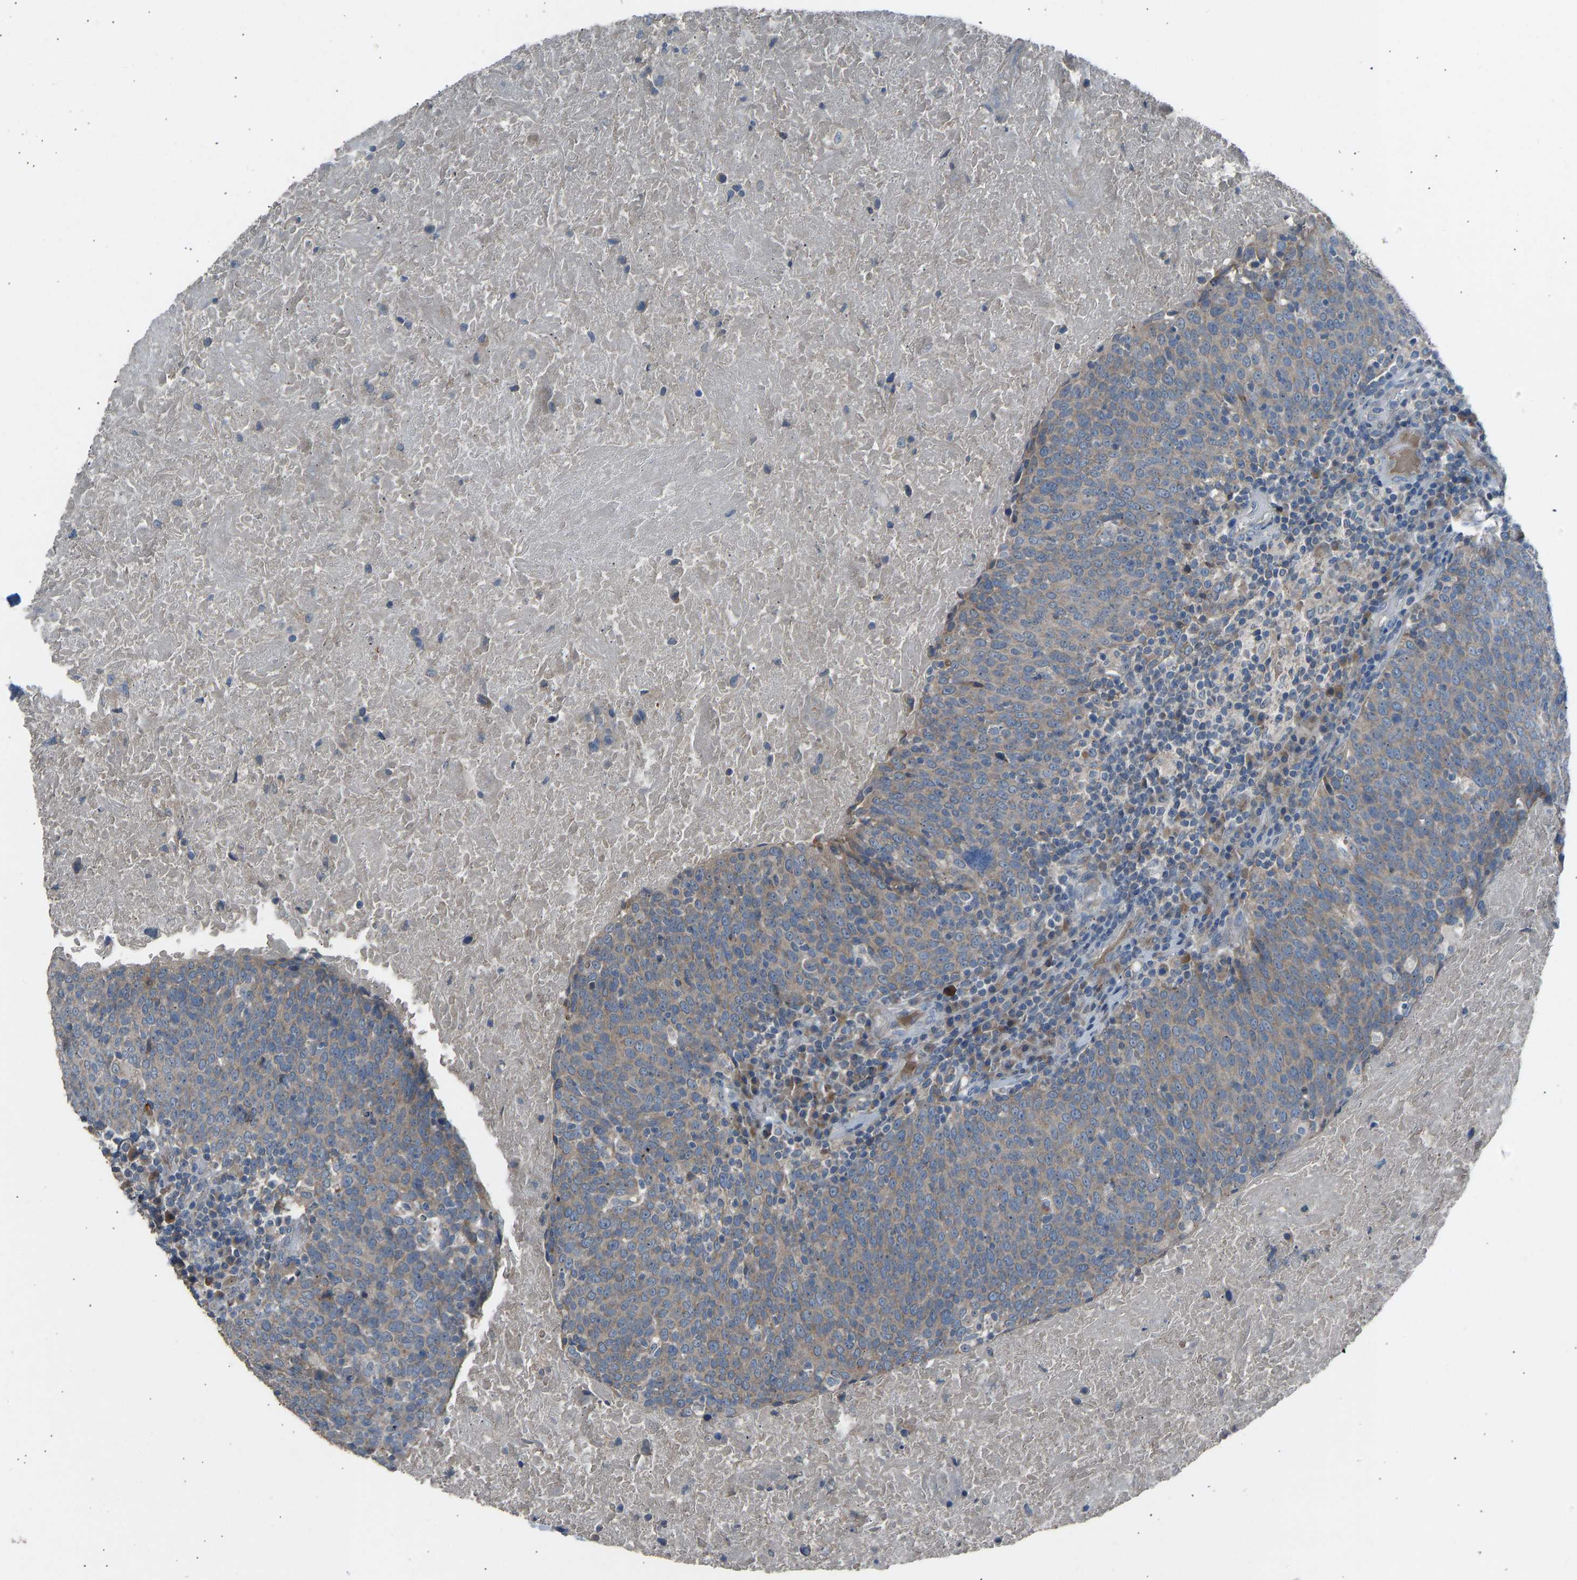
{"staining": {"intensity": "weak", "quantity": "25%-75%", "location": "cytoplasmic/membranous"}, "tissue": "head and neck cancer", "cell_type": "Tumor cells", "image_type": "cancer", "snomed": [{"axis": "morphology", "description": "Squamous cell carcinoma, NOS"}, {"axis": "morphology", "description": "Squamous cell carcinoma, metastatic, NOS"}, {"axis": "topography", "description": "Lymph node"}, {"axis": "topography", "description": "Head-Neck"}], "caption": "Human head and neck cancer stained with a brown dye exhibits weak cytoplasmic/membranous positive expression in about 25%-75% of tumor cells.", "gene": "TGFBR3", "patient": {"sex": "male", "age": 62}}